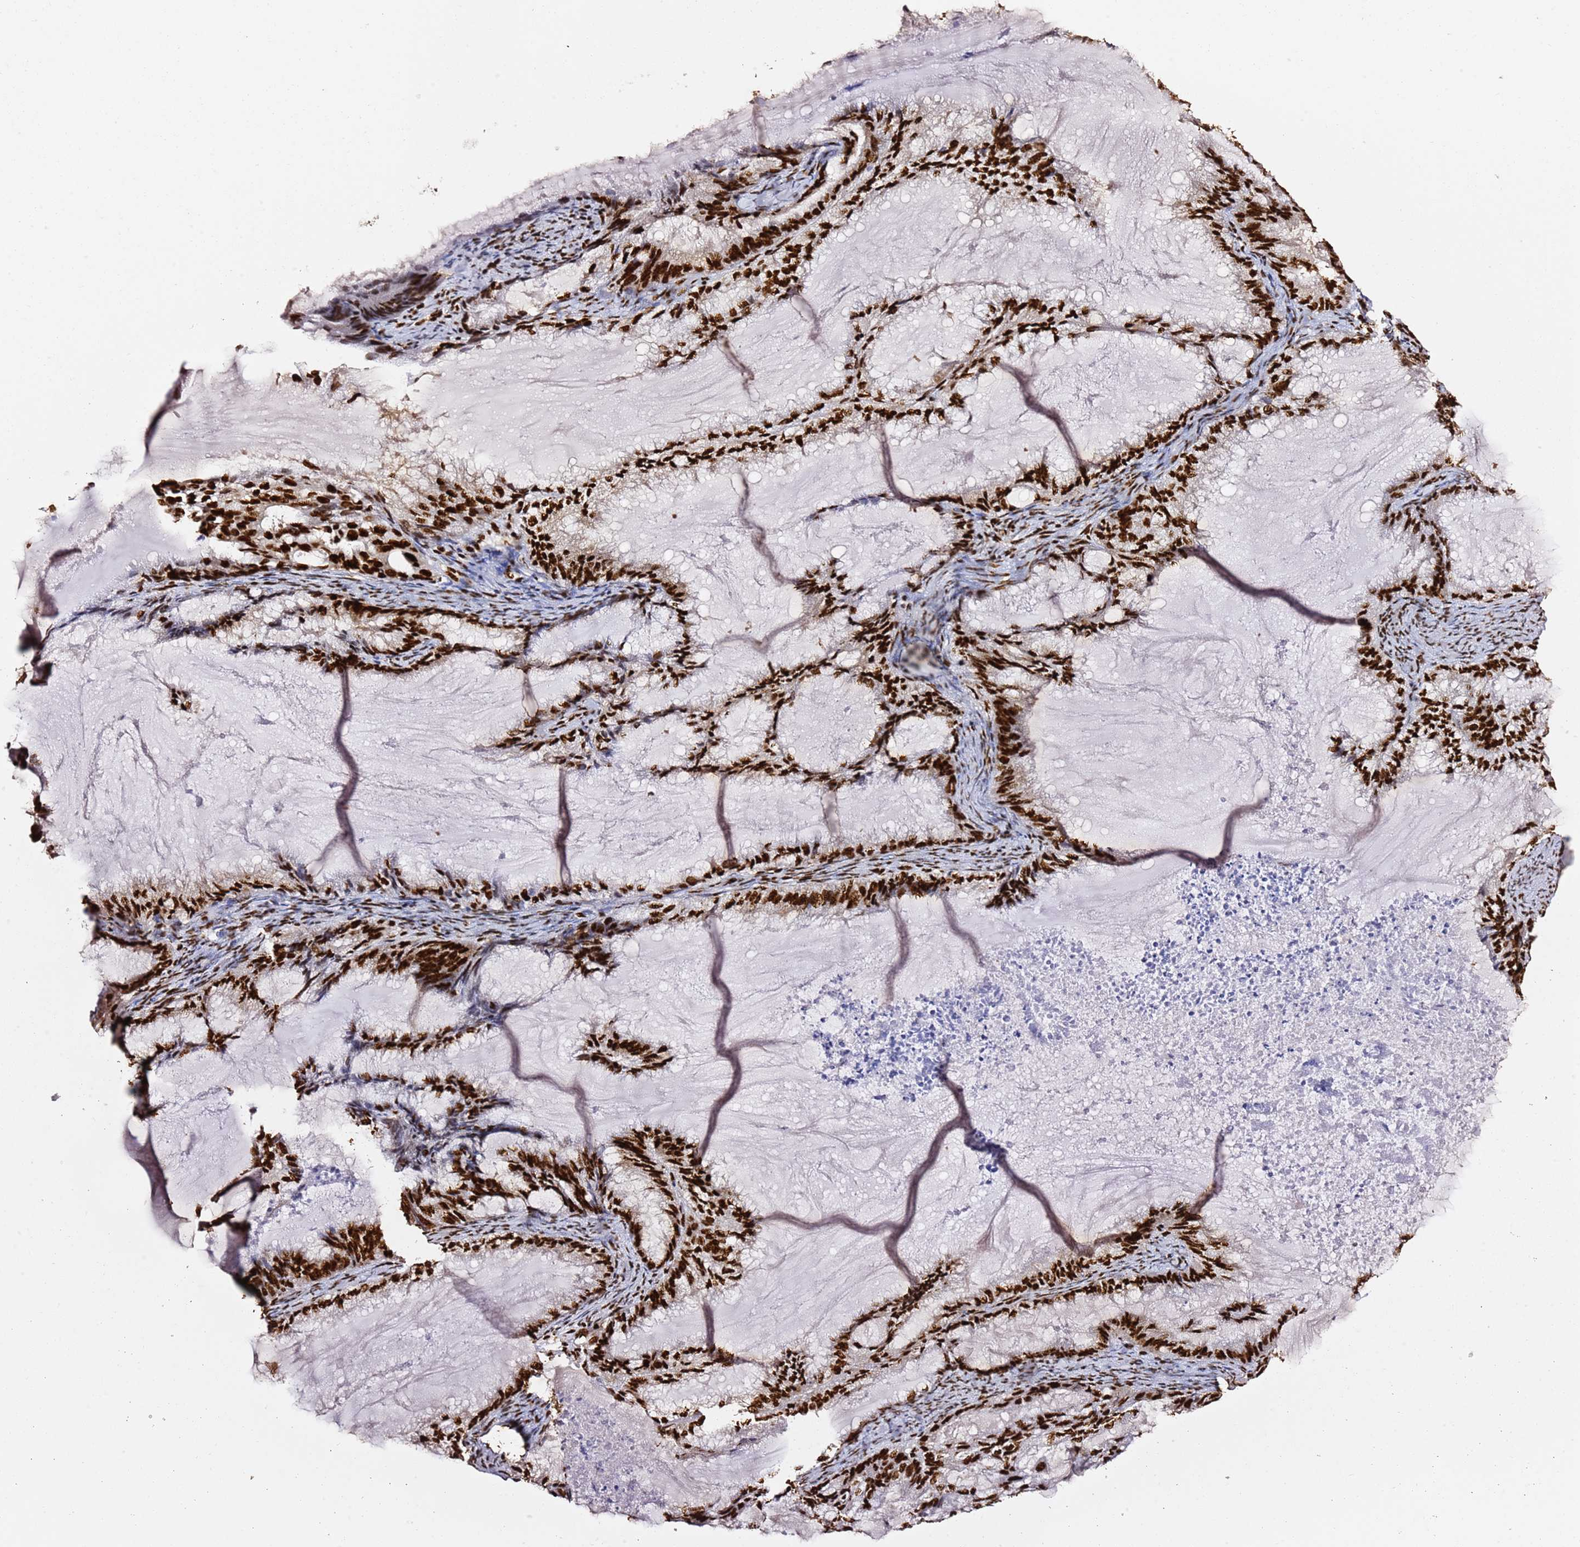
{"staining": {"intensity": "strong", "quantity": ">75%", "location": "nuclear"}, "tissue": "endometrial cancer", "cell_type": "Tumor cells", "image_type": "cancer", "snomed": [{"axis": "morphology", "description": "Adenocarcinoma, NOS"}, {"axis": "topography", "description": "Endometrium"}], "caption": "Immunohistochemistry (IHC) of endometrial cancer (adenocarcinoma) shows high levels of strong nuclear positivity in about >75% of tumor cells. The staining is performed using DAB (3,3'-diaminobenzidine) brown chromogen to label protein expression. The nuclei are counter-stained blue using hematoxylin.", "gene": "C6orf226", "patient": {"sex": "female", "age": 86}}